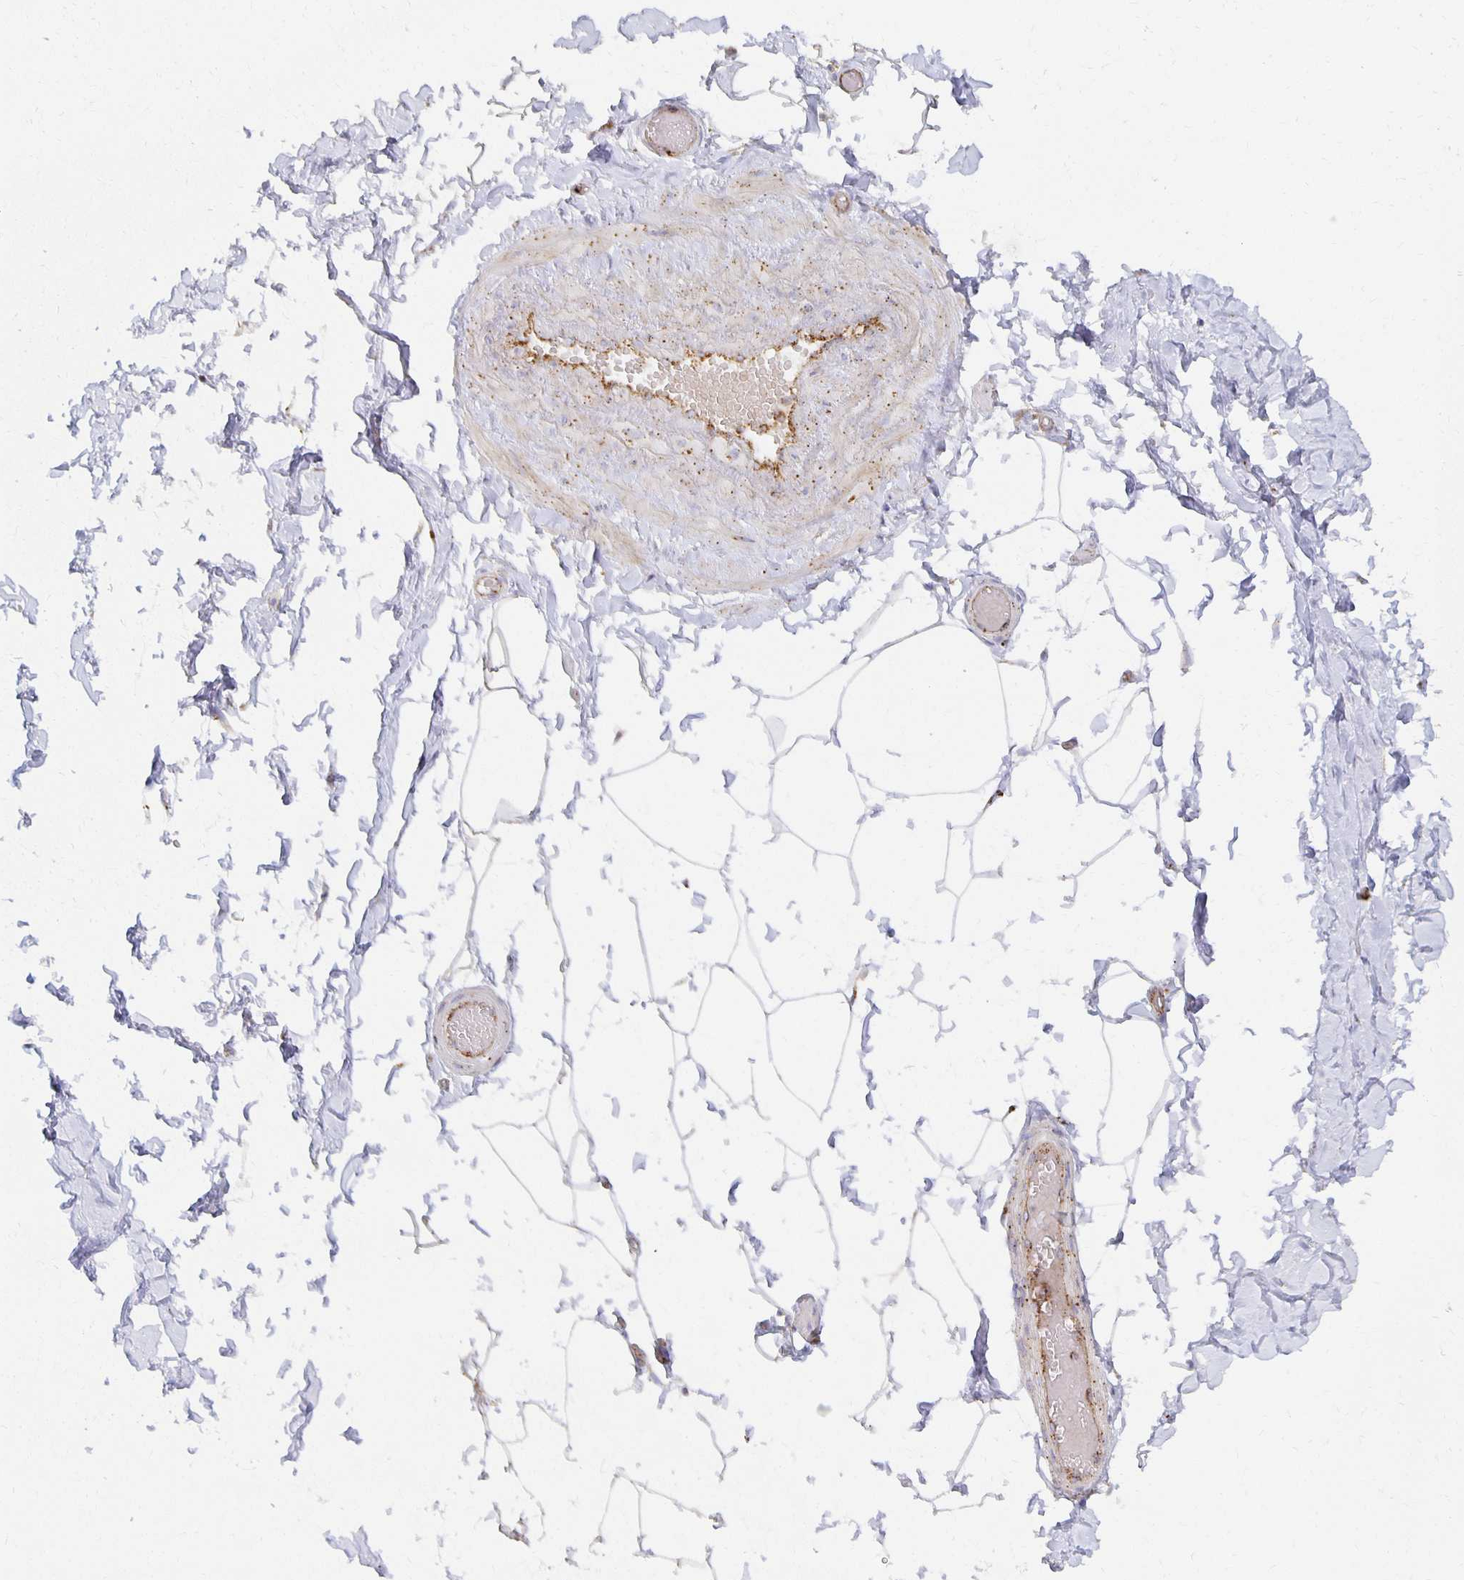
{"staining": {"intensity": "negative", "quantity": "none", "location": "none"}, "tissue": "adipose tissue", "cell_type": "Adipocytes", "image_type": "normal", "snomed": [{"axis": "morphology", "description": "Normal tissue, NOS"}, {"axis": "topography", "description": "Soft tissue"}, {"axis": "topography", "description": "Adipose tissue"}, {"axis": "topography", "description": "Vascular tissue"}, {"axis": "topography", "description": "Peripheral nerve tissue"}], "caption": "IHC of normal human adipose tissue shows no positivity in adipocytes. The staining is performed using DAB brown chromogen with nuclei counter-stained in using hematoxylin.", "gene": "TAAR1", "patient": {"sex": "male", "age": 29}}